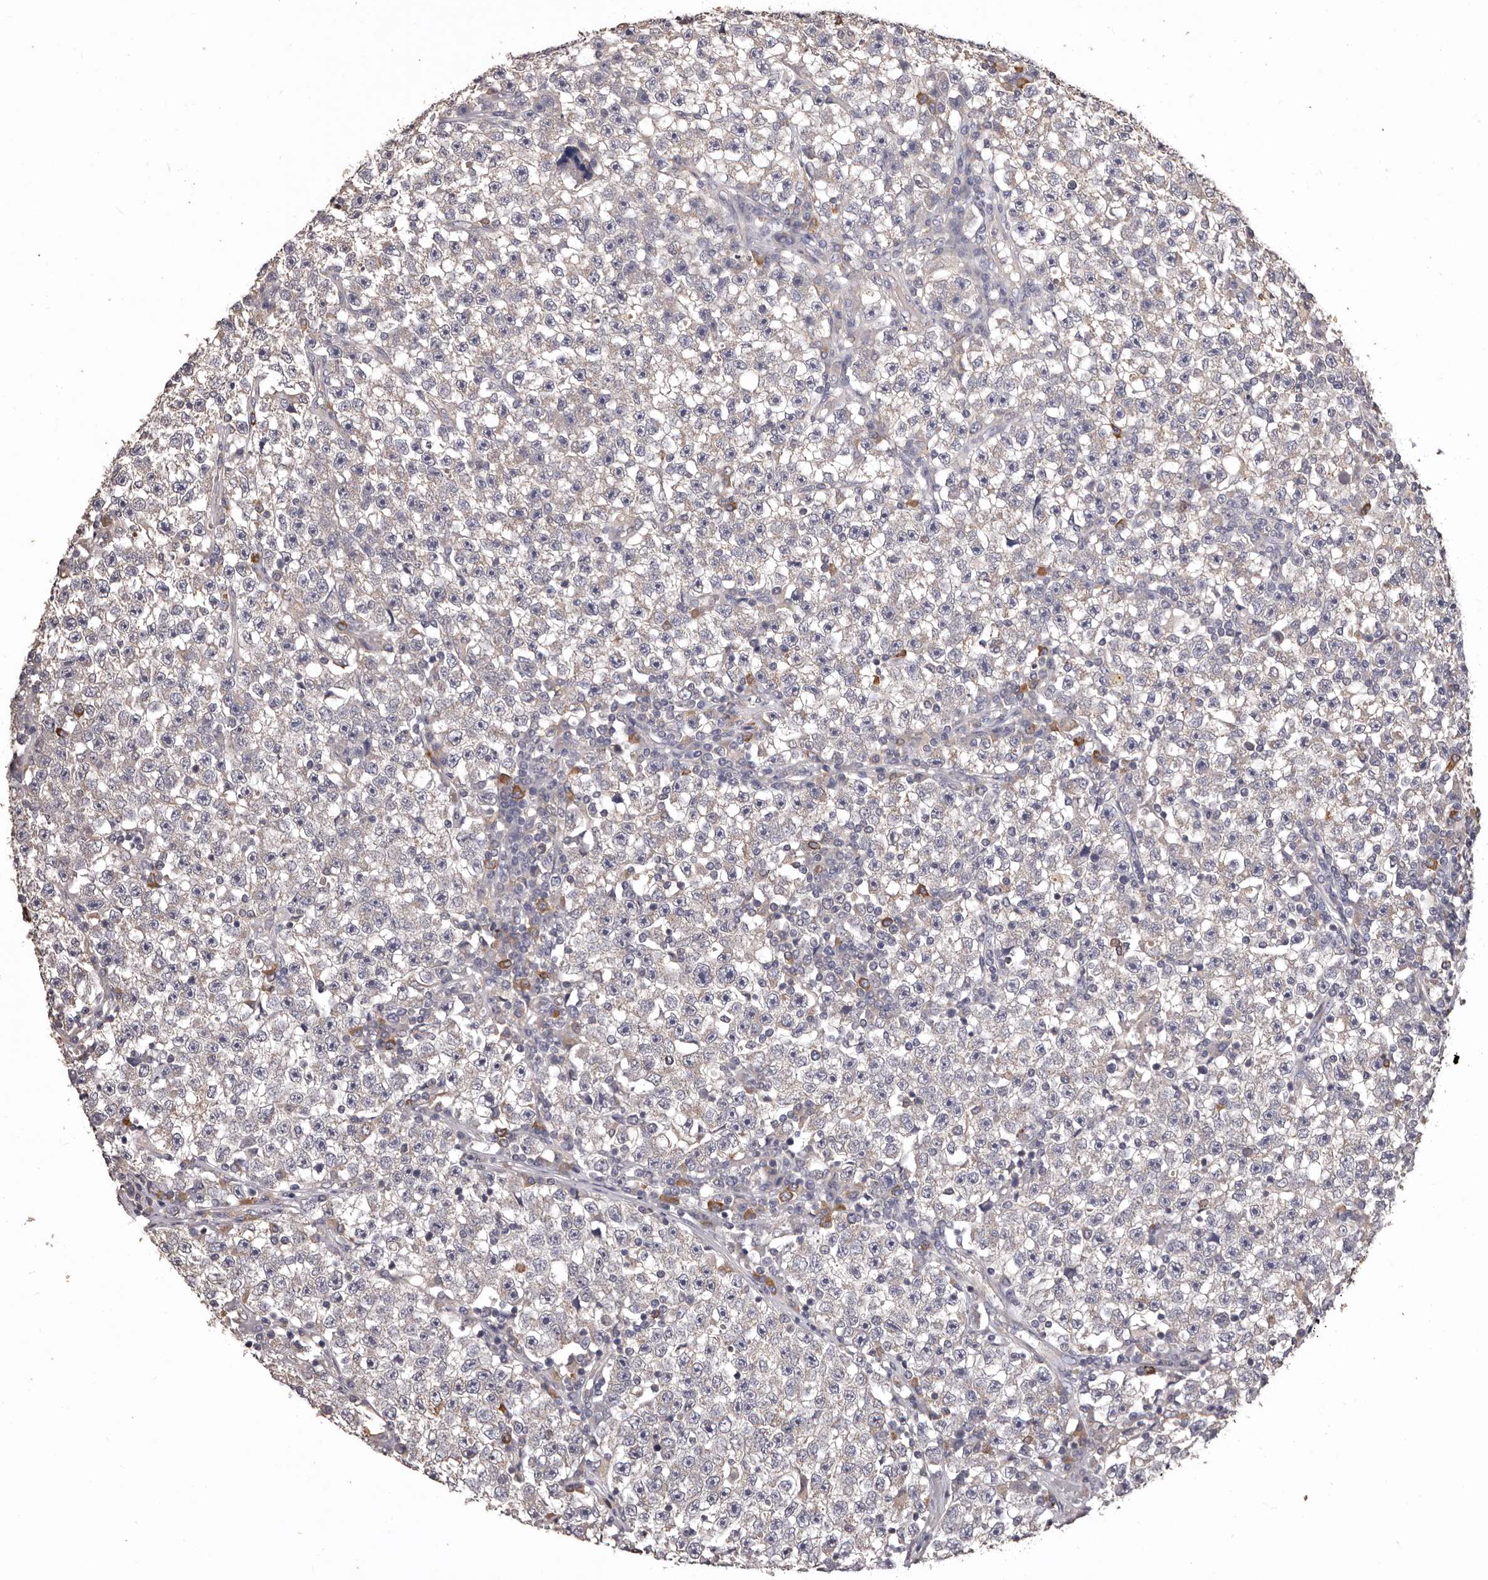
{"staining": {"intensity": "negative", "quantity": "none", "location": "none"}, "tissue": "testis cancer", "cell_type": "Tumor cells", "image_type": "cancer", "snomed": [{"axis": "morphology", "description": "Seminoma, NOS"}, {"axis": "topography", "description": "Testis"}], "caption": "Protein analysis of testis cancer demonstrates no significant expression in tumor cells.", "gene": "ETNK1", "patient": {"sex": "male", "age": 22}}